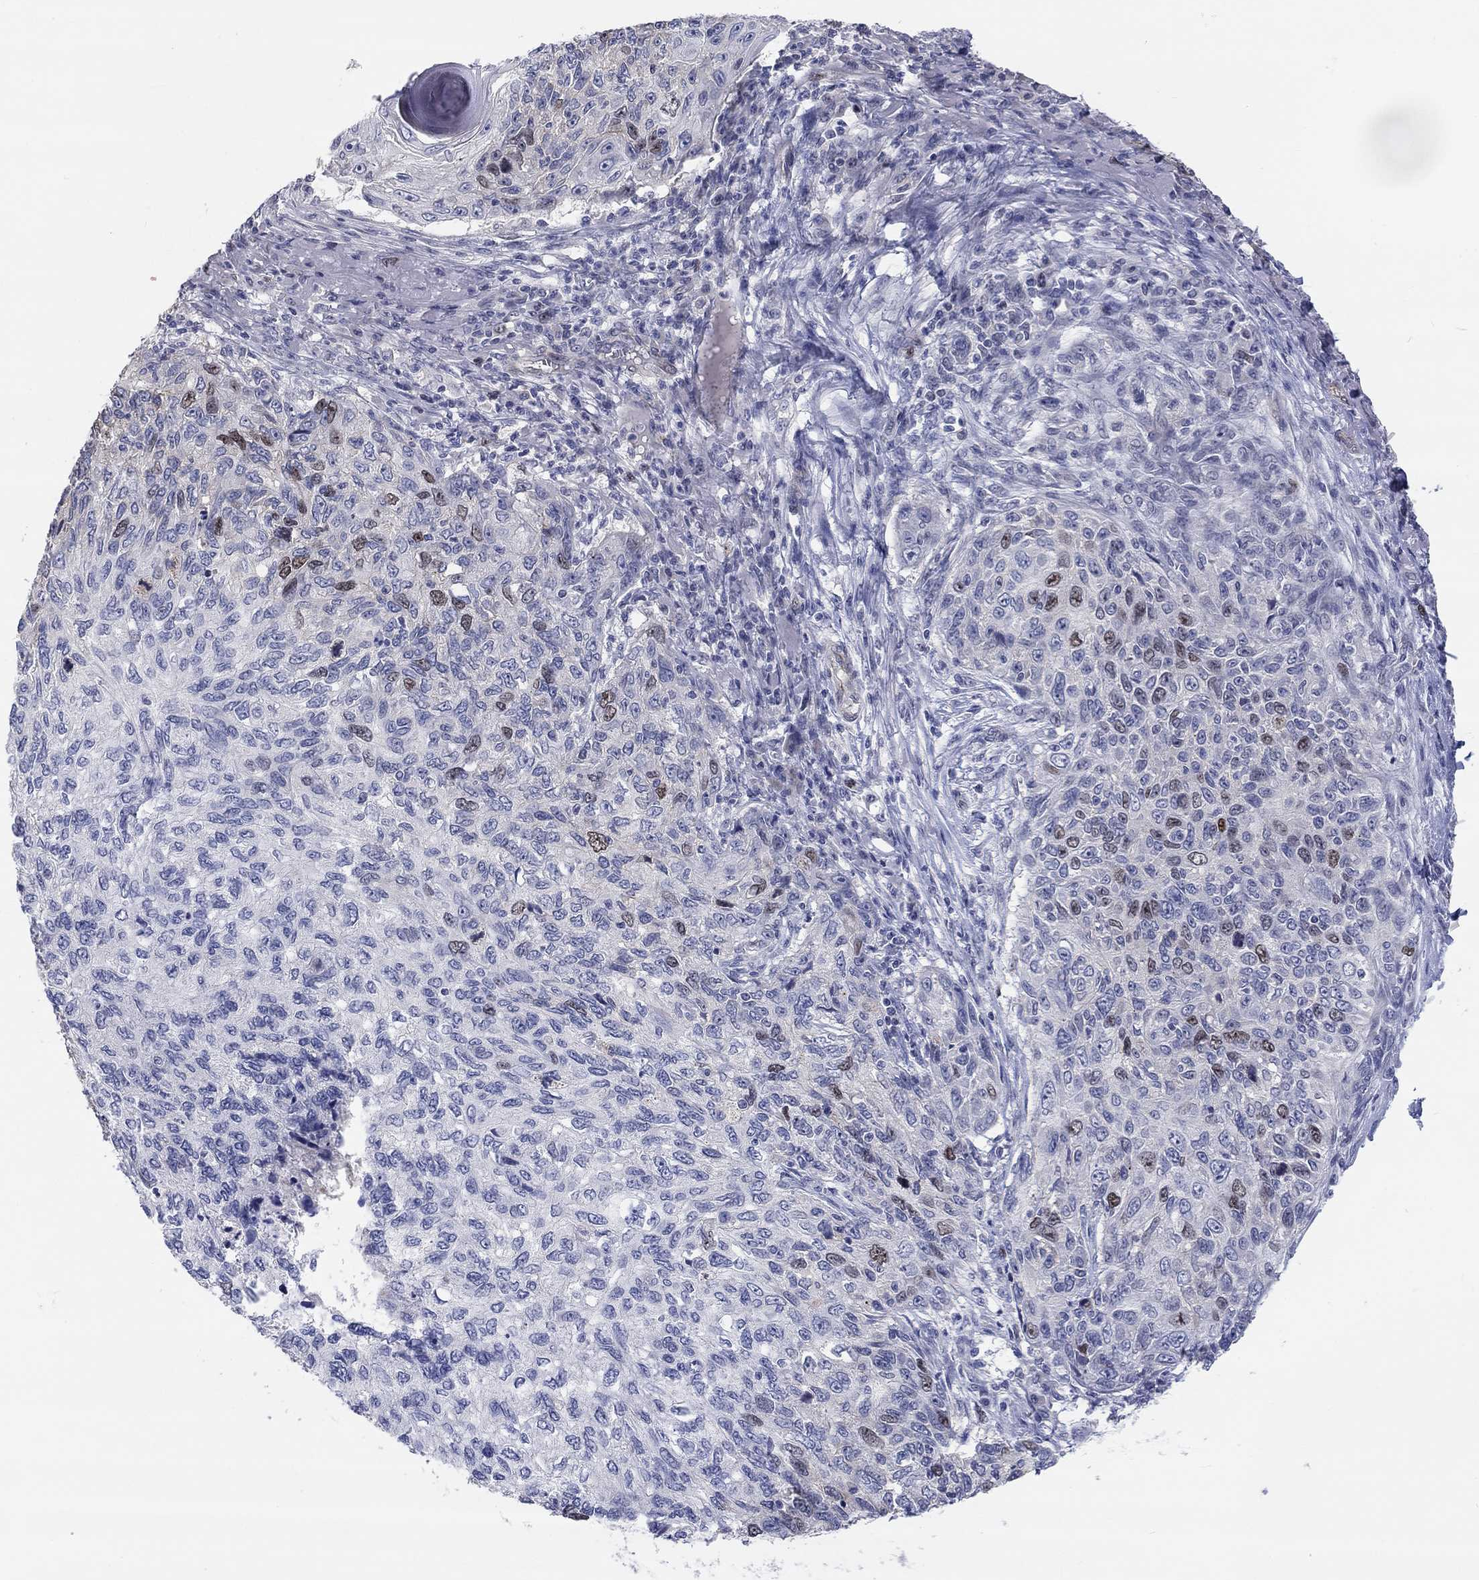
{"staining": {"intensity": "moderate", "quantity": "<25%", "location": "nuclear"}, "tissue": "skin cancer", "cell_type": "Tumor cells", "image_type": "cancer", "snomed": [{"axis": "morphology", "description": "Squamous cell carcinoma, NOS"}, {"axis": "topography", "description": "Skin"}], "caption": "Immunohistochemical staining of squamous cell carcinoma (skin) exhibits low levels of moderate nuclear positivity in about <25% of tumor cells.", "gene": "PRC1", "patient": {"sex": "male", "age": 92}}